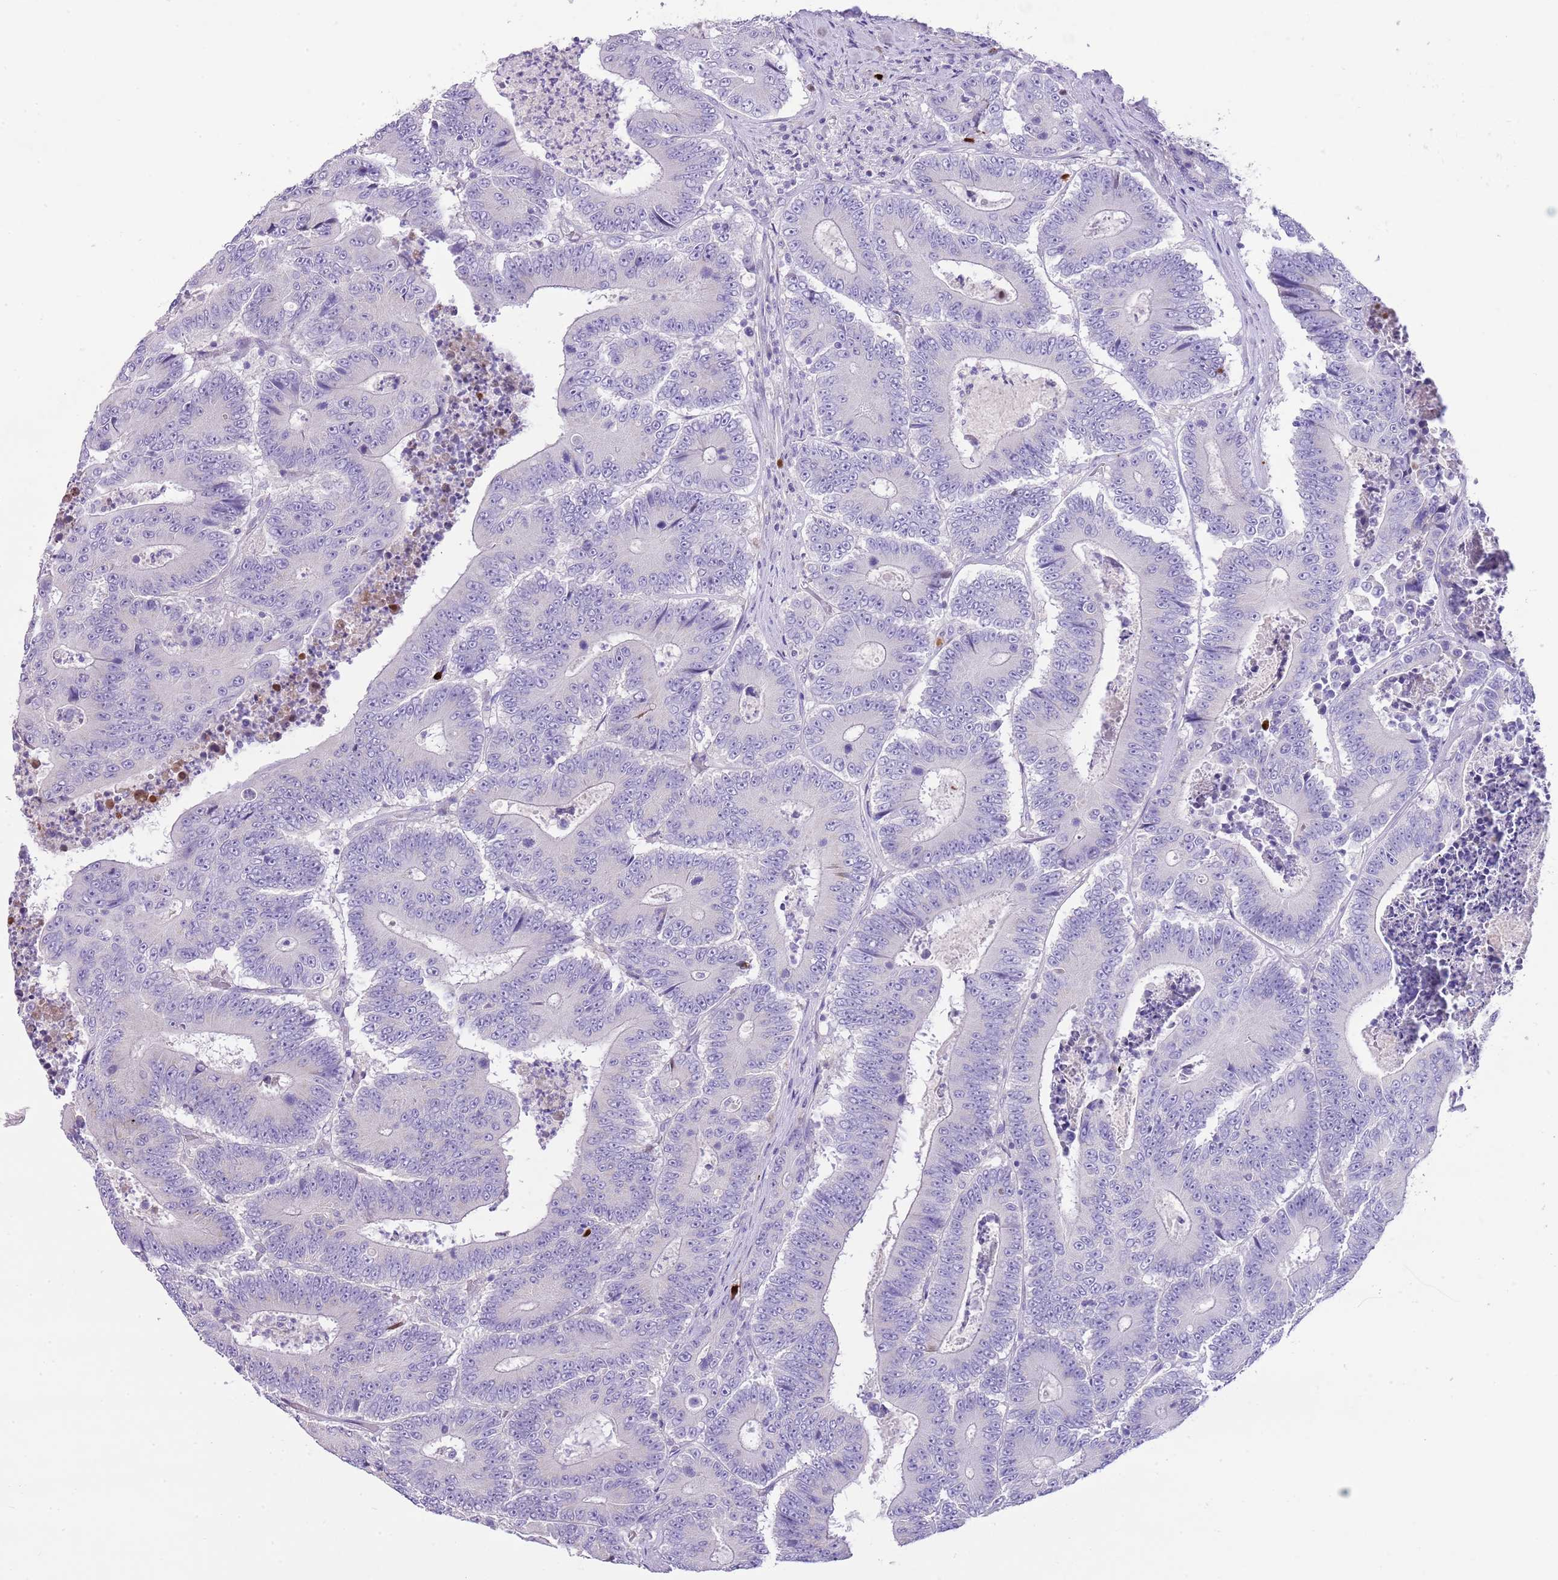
{"staining": {"intensity": "negative", "quantity": "none", "location": "none"}, "tissue": "colorectal cancer", "cell_type": "Tumor cells", "image_type": "cancer", "snomed": [{"axis": "morphology", "description": "Adenocarcinoma, NOS"}, {"axis": "topography", "description": "Colon"}], "caption": "DAB (3,3'-diaminobenzidine) immunohistochemical staining of human adenocarcinoma (colorectal) shows no significant staining in tumor cells.", "gene": "CLEC2A", "patient": {"sex": "male", "age": 83}}